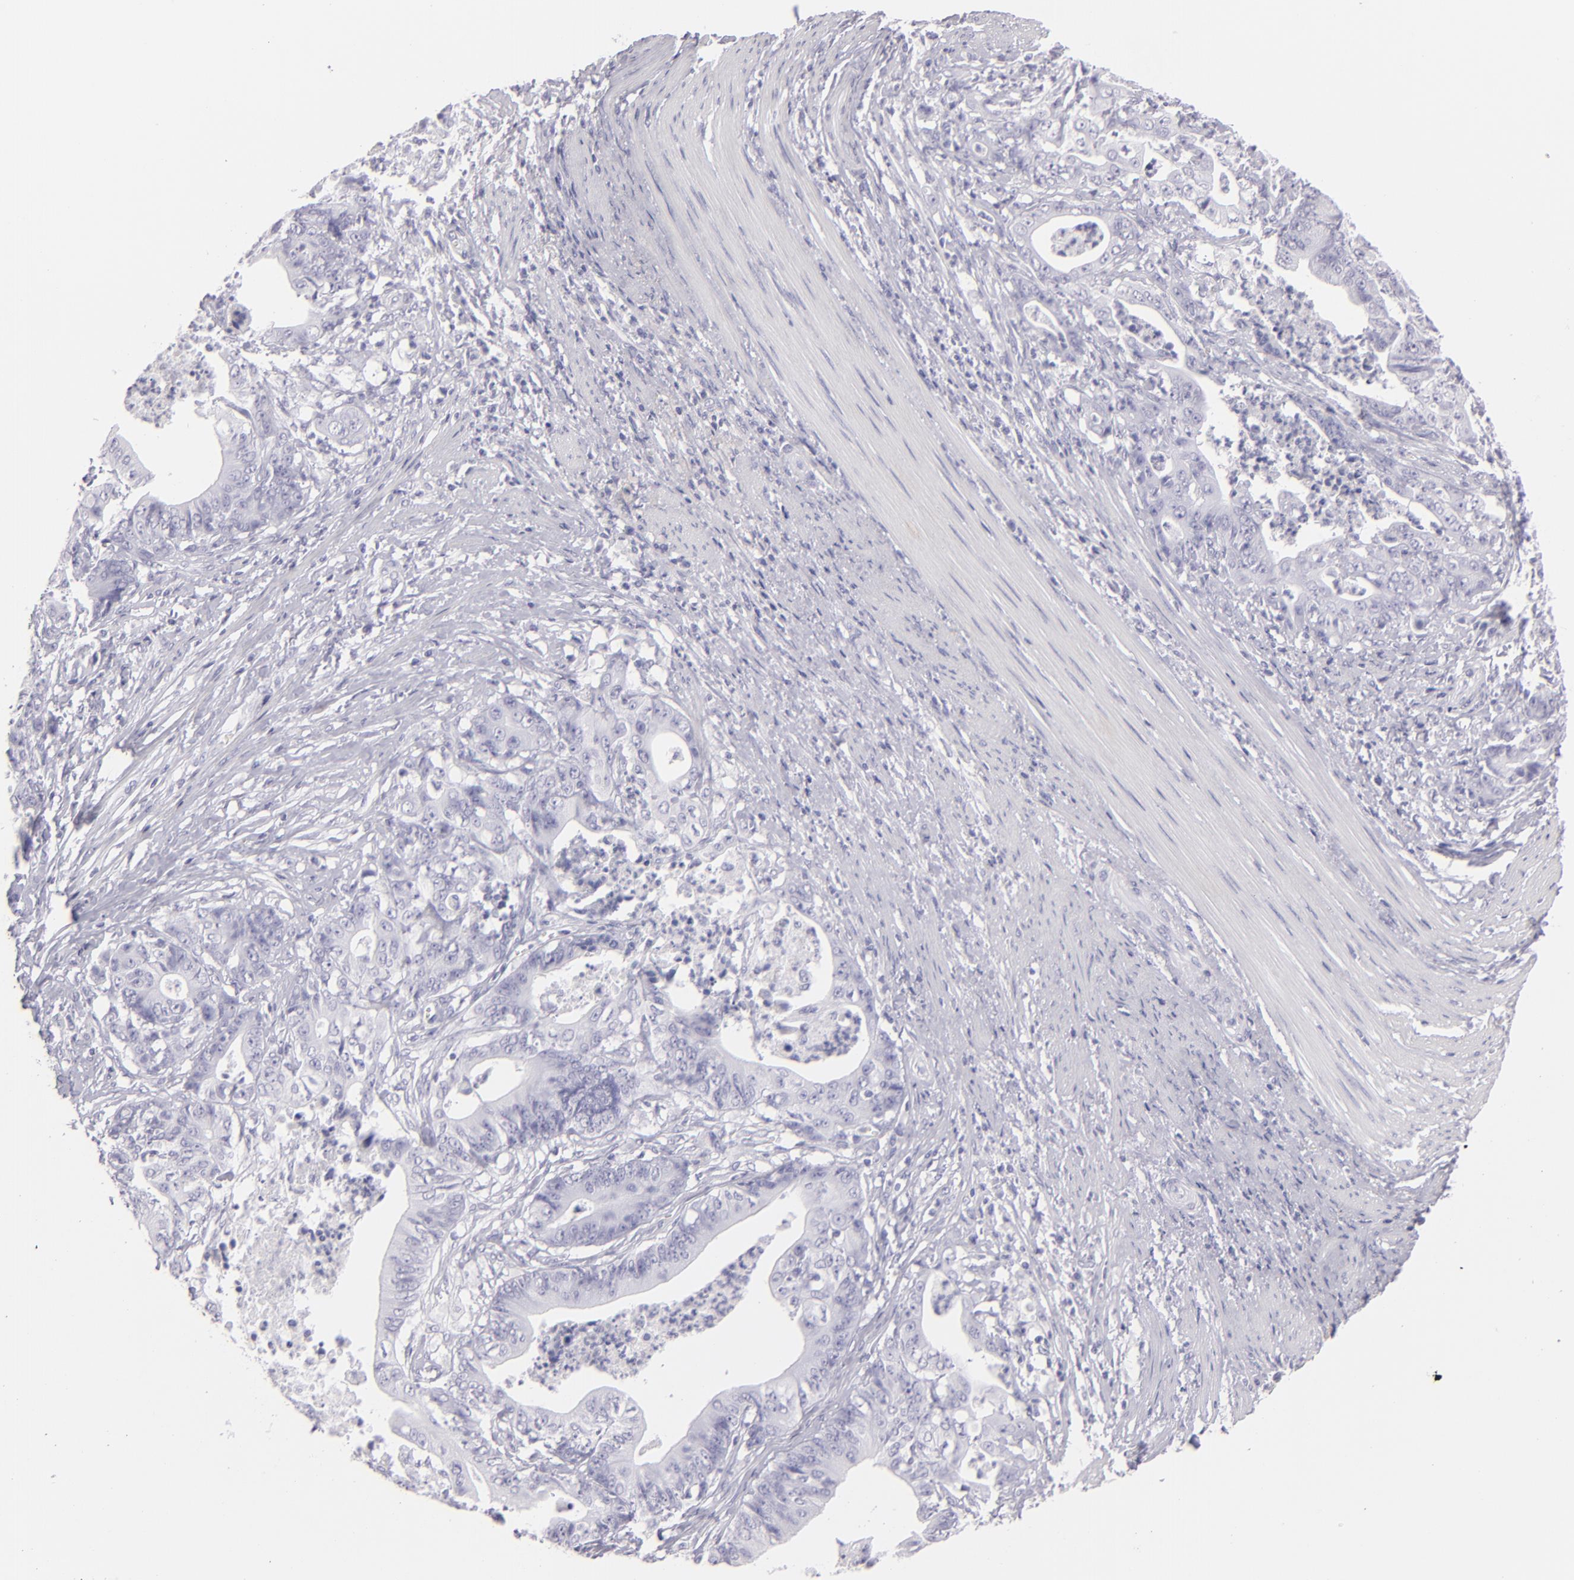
{"staining": {"intensity": "negative", "quantity": "none", "location": "none"}, "tissue": "stomach cancer", "cell_type": "Tumor cells", "image_type": "cancer", "snomed": [{"axis": "morphology", "description": "Adenocarcinoma, NOS"}, {"axis": "topography", "description": "Stomach, lower"}], "caption": "Tumor cells are negative for brown protein staining in stomach adenocarcinoma.", "gene": "FLG", "patient": {"sex": "female", "age": 86}}